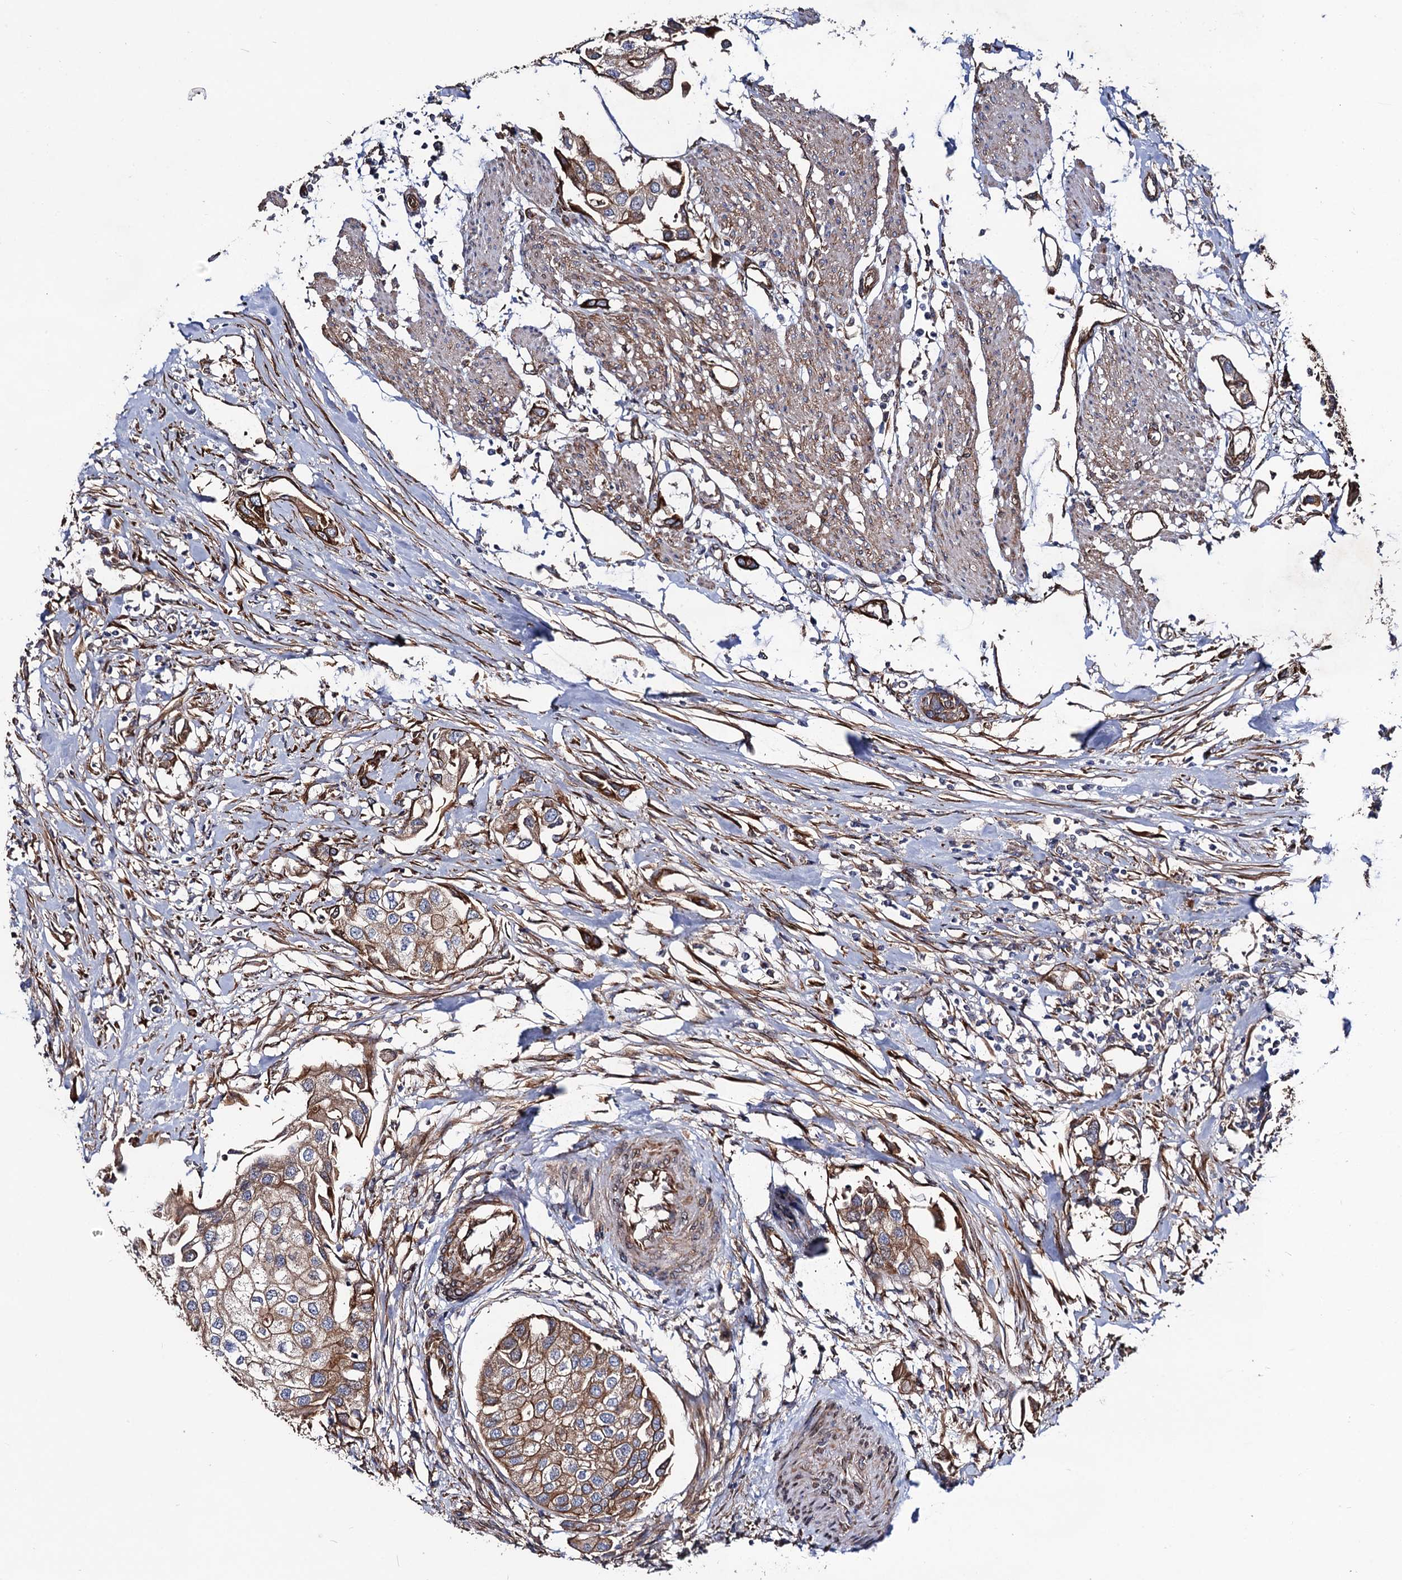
{"staining": {"intensity": "moderate", "quantity": ">75%", "location": "cytoplasmic/membranous"}, "tissue": "urothelial cancer", "cell_type": "Tumor cells", "image_type": "cancer", "snomed": [{"axis": "morphology", "description": "Urothelial carcinoma, High grade"}, {"axis": "topography", "description": "Urinary bladder"}], "caption": "Urothelial cancer tissue demonstrates moderate cytoplasmic/membranous expression in approximately >75% of tumor cells", "gene": "CIP2A", "patient": {"sex": "male", "age": 64}}